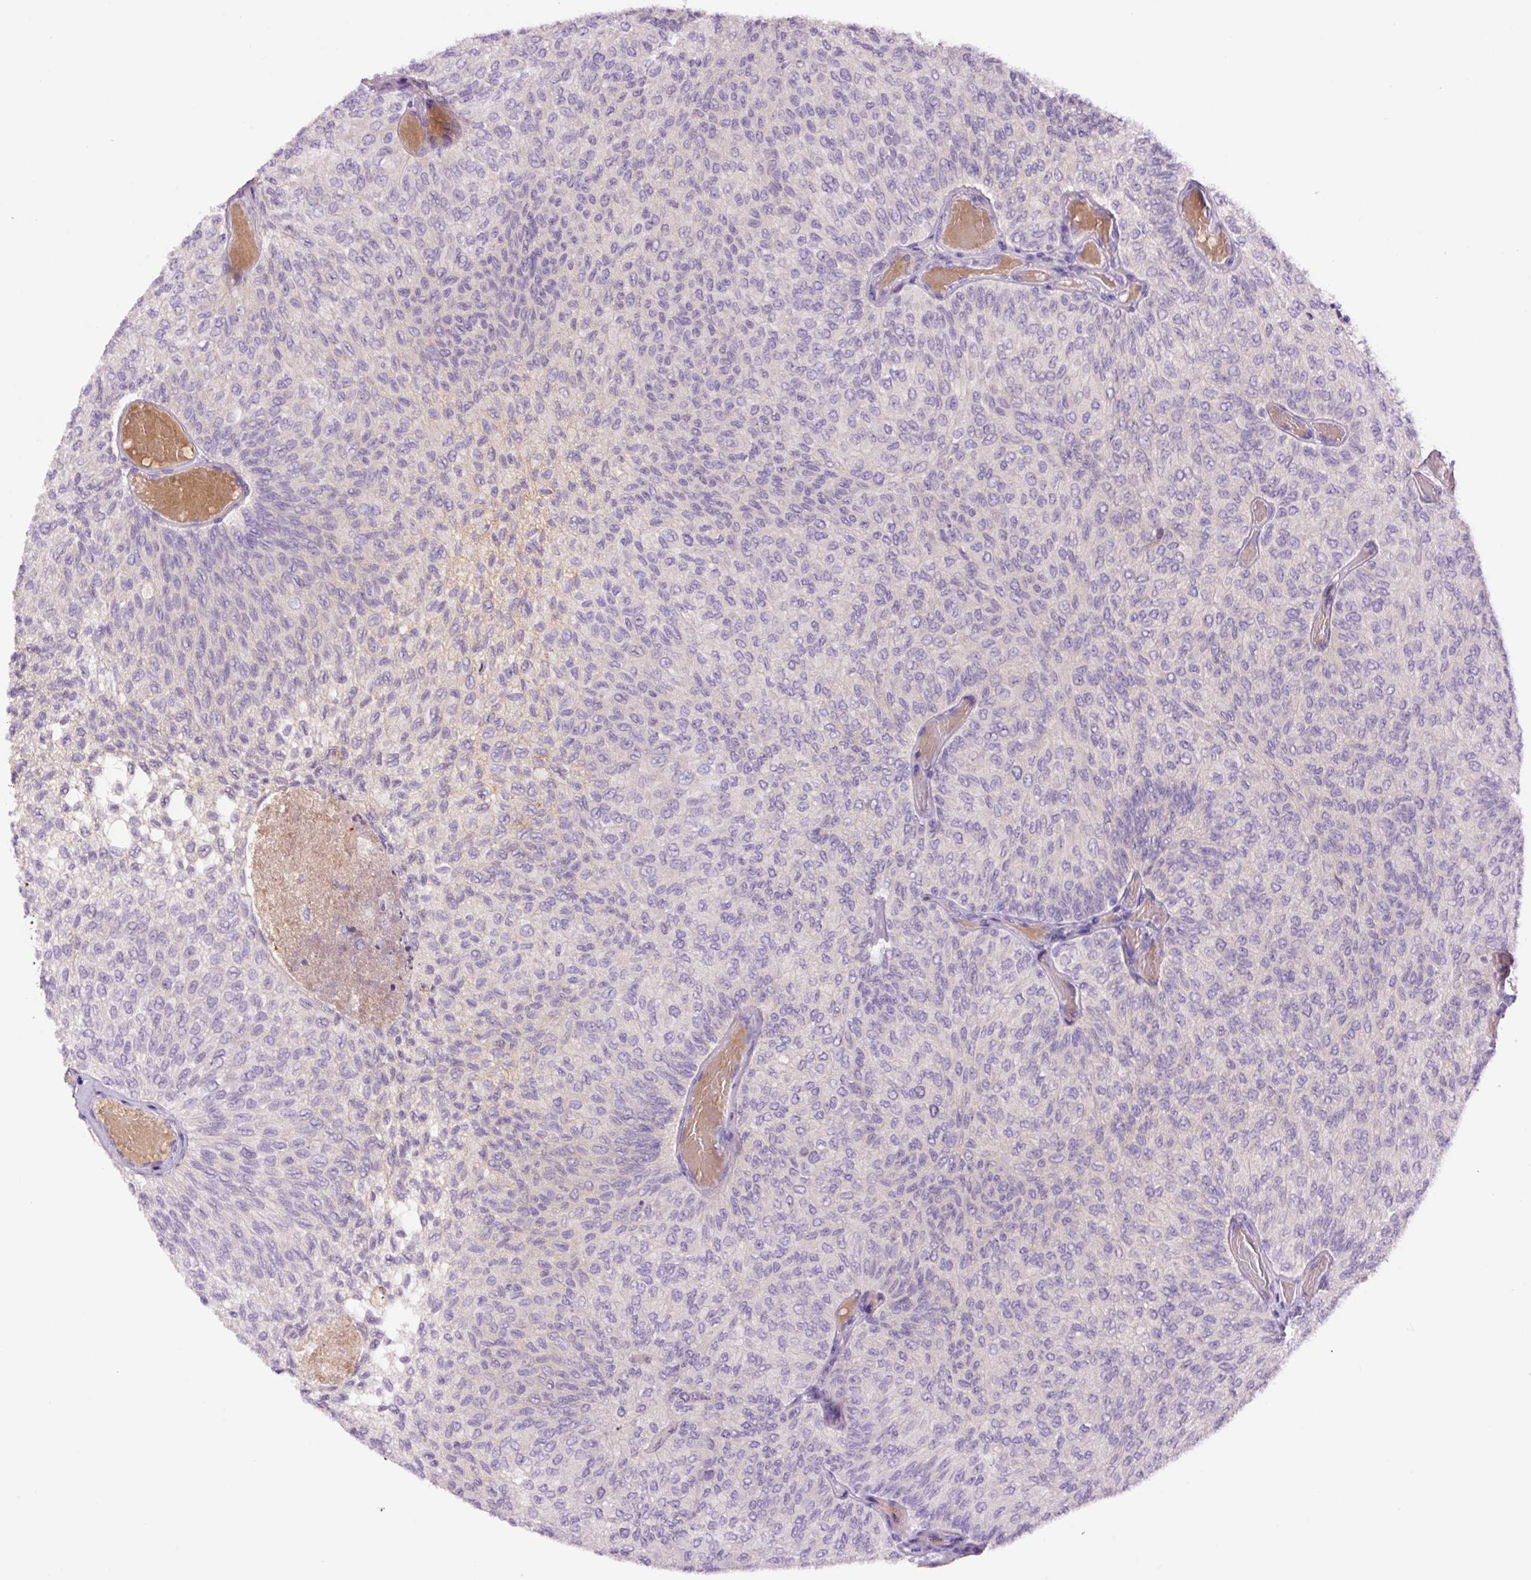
{"staining": {"intensity": "strong", "quantity": "<25%", "location": "nuclear"}, "tissue": "urothelial cancer", "cell_type": "Tumor cells", "image_type": "cancer", "snomed": [{"axis": "morphology", "description": "Urothelial carcinoma, Low grade"}, {"axis": "topography", "description": "Urinary bladder"}], "caption": "Immunohistochemistry (IHC) staining of low-grade urothelial carcinoma, which exhibits medium levels of strong nuclear expression in approximately <25% of tumor cells indicating strong nuclear protein staining. The staining was performed using DAB (3,3'-diaminobenzidine) (brown) for protein detection and nuclei were counterstained in hematoxylin (blue).", "gene": "DPPA4", "patient": {"sex": "male", "age": 78}}